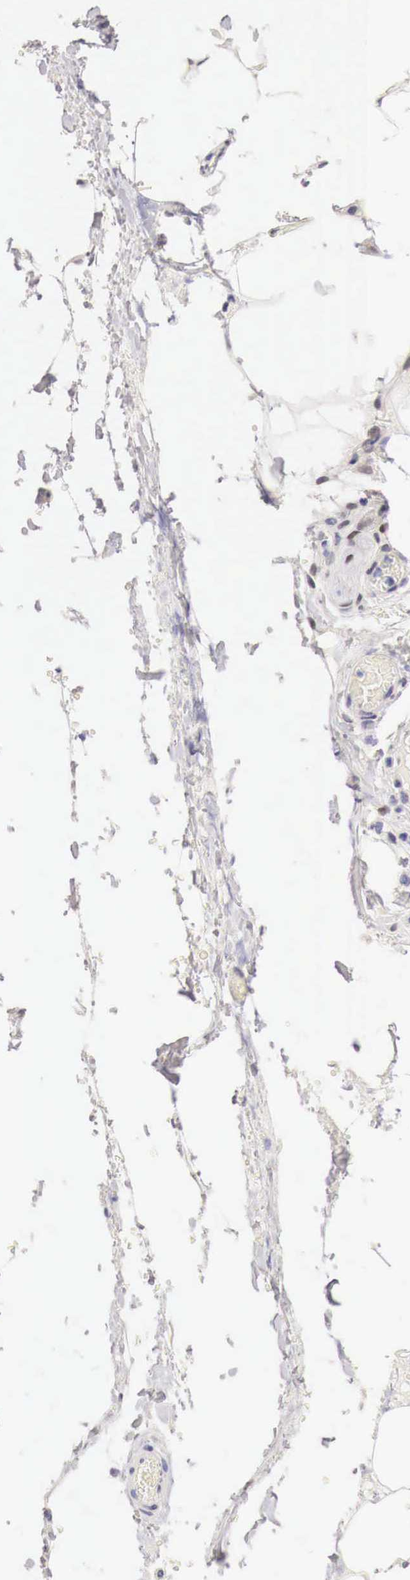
{"staining": {"intensity": "moderate", "quantity": "<25%", "location": "cytoplasmic/membranous,nuclear"}, "tissue": "smooth muscle", "cell_type": "Smooth muscle cells", "image_type": "normal", "snomed": [{"axis": "morphology", "description": "Normal tissue, NOS"}, {"axis": "topography", "description": "Uterus"}], "caption": "A high-resolution histopathology image shows immunohistochemistry staining of normal smooth muscle, which displays moderate cytoplasmic/membranous,nuclear positivity in approximately <25% of smooth muscle cells. The staining is performed using DAB brown chromogen to label protein expression. The nuclei are counter-stained blue using hematoxylin.", "gene": "CASP3", "patient": {"sex": "female", "age": 56}}